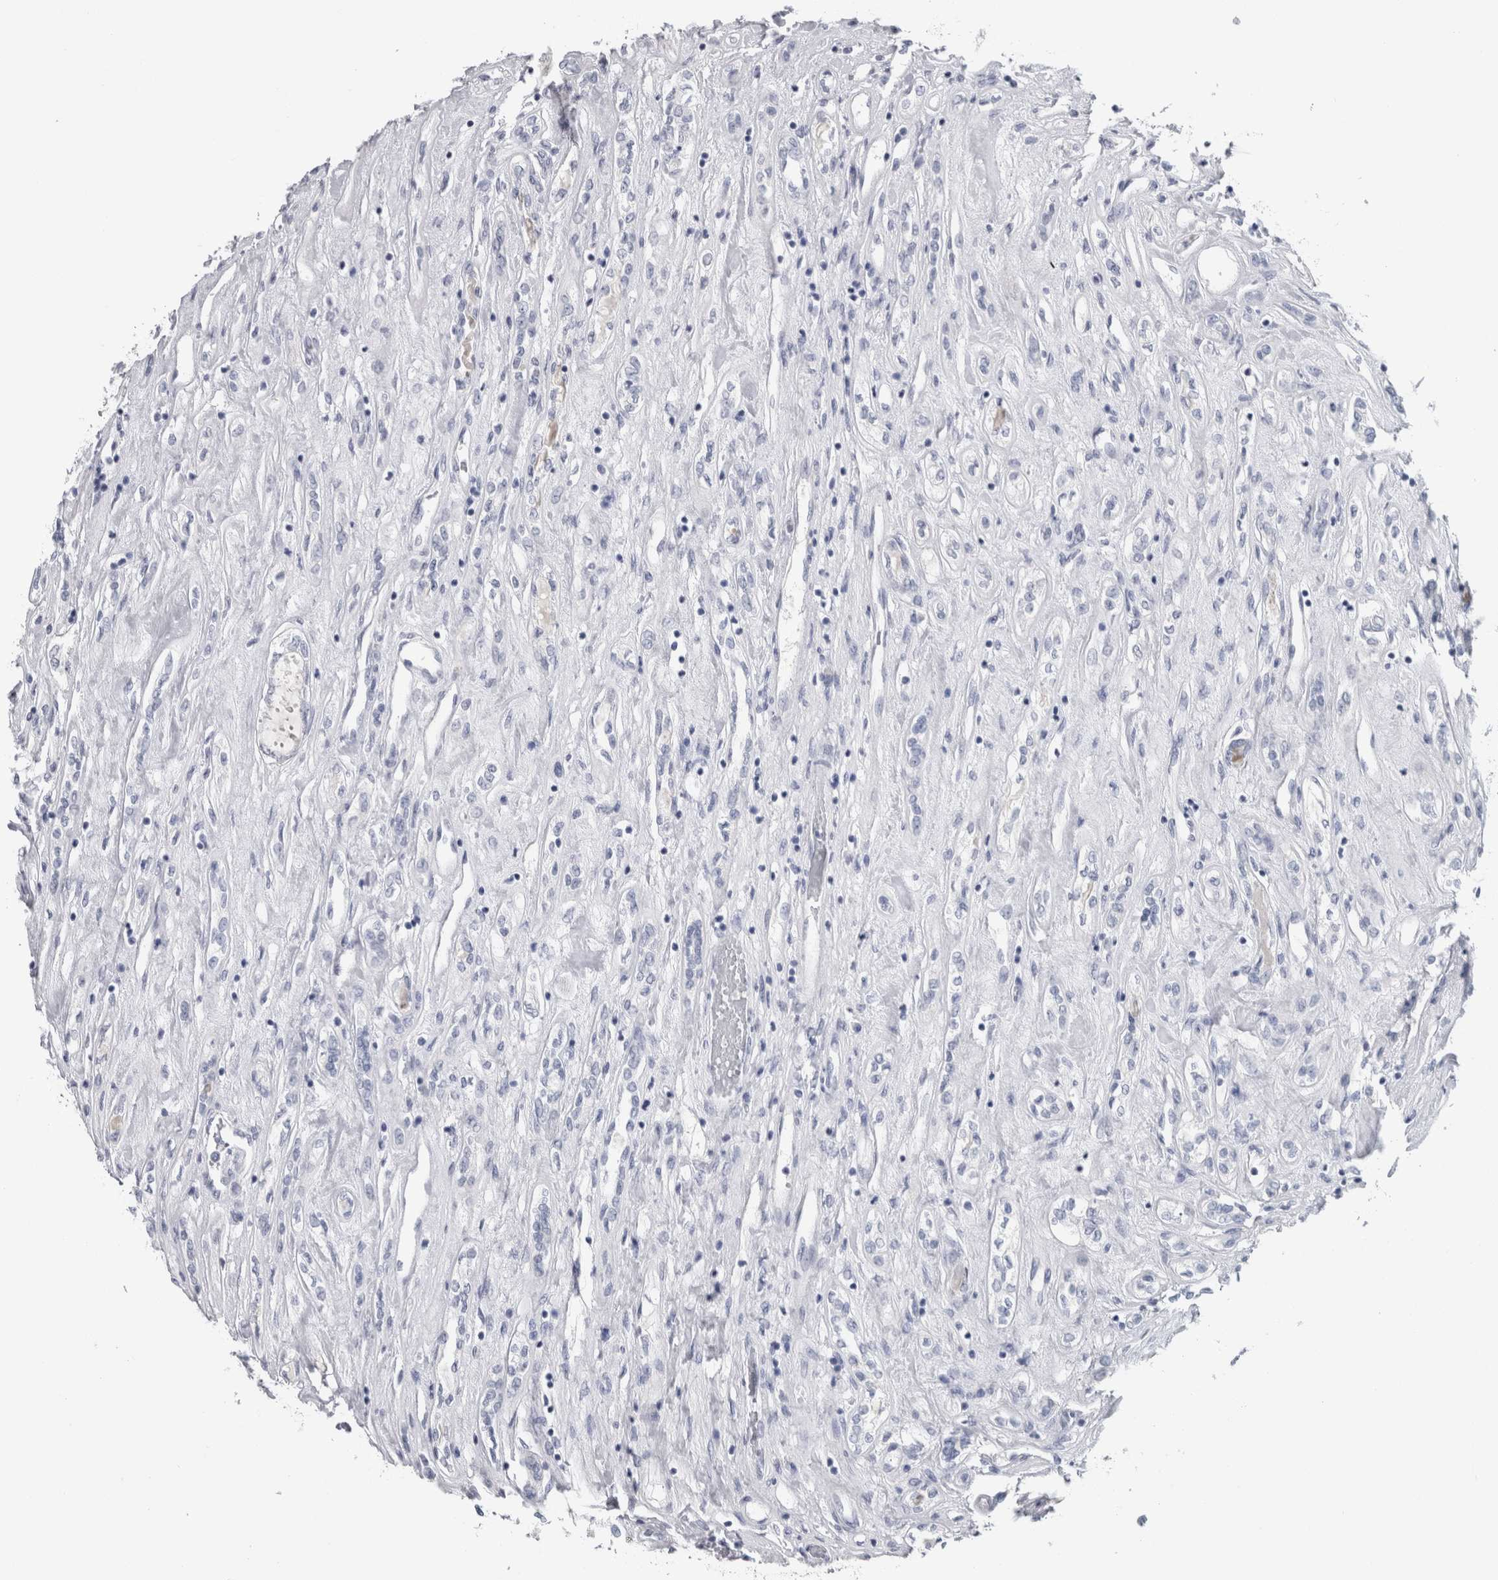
{"staining": {"intensity": "negative", "quantity": "none", "location": "none"}, "tissue": "renal cancer", "cell_type": "Tumor cells", "image_type": "cancer", "snomed": [{"axis": "morphology", "description": "Adenocarcinoma, NOS"}, {"axis": "topography", "description": "Kidney"}], "caption": "A histopathology image of renal cancer (adenocarcinoma) stained for a protein reveals no brown staining in tumor cells.", "gene": "MSMB", "patient": {"sex": "female", "age": 70}}